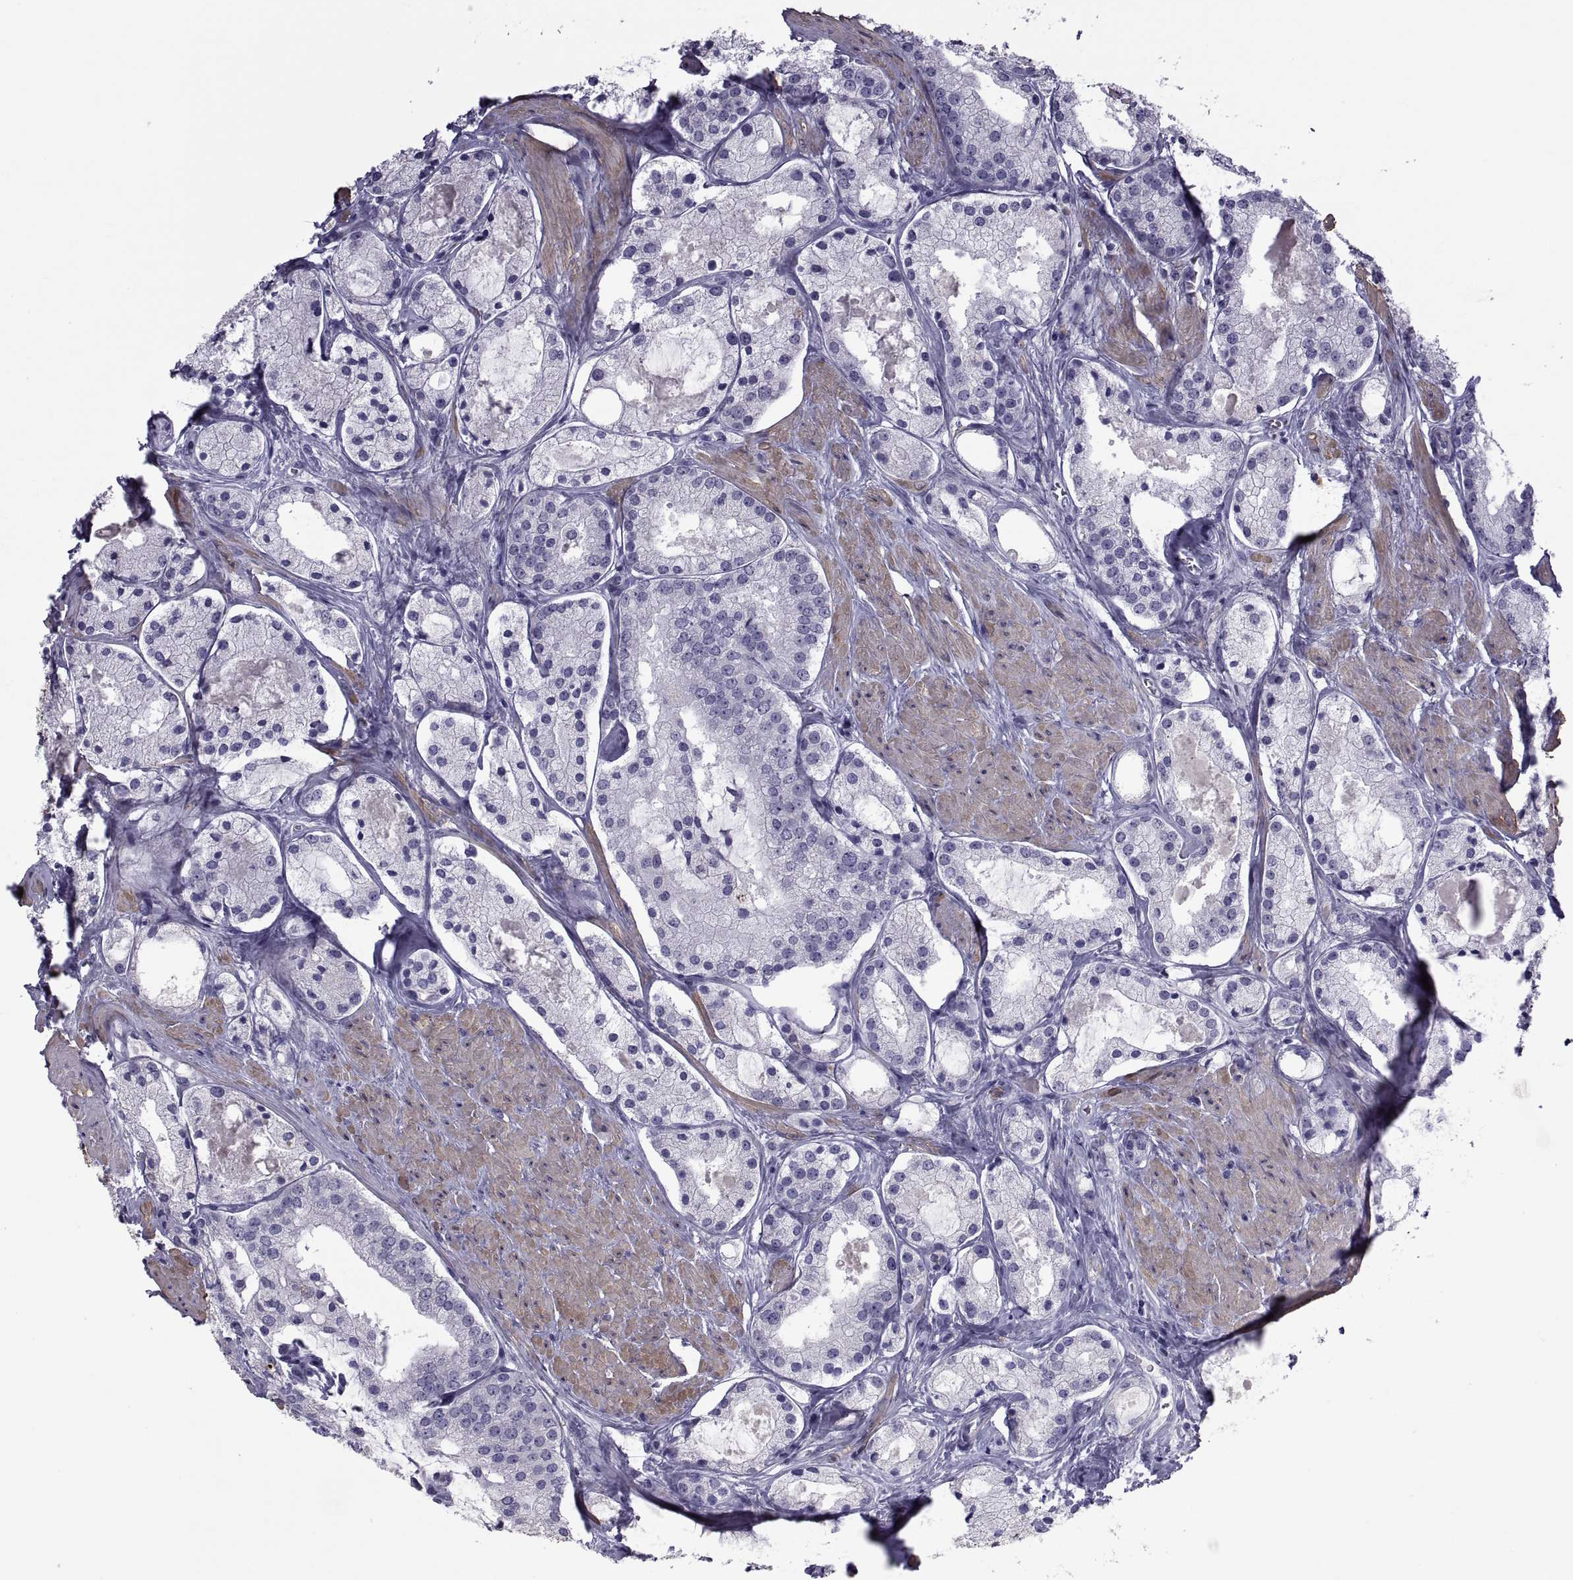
{"staining": {"intensity": "negative", "quantity": "none", "location": "none"}, "tissue": "prostate cancer", "cell_type": "Tumor cells", "image_type": "cancer", "snomed": [{"axis": "morphology", "description": "Adenocarcinoma, NOS"}, {"axis": "morphology", "description": "Adenocarcinoma, High grade"}, {"axis": "topography", "description": "Prostate"}], "caption": "Immunohistochemical staining of prostate cancer (adenocarcinoma) reveals no significant expression in tumor cells.", "gene": "MAGEB1", "patient": {"sex": "male", "age": 64}}